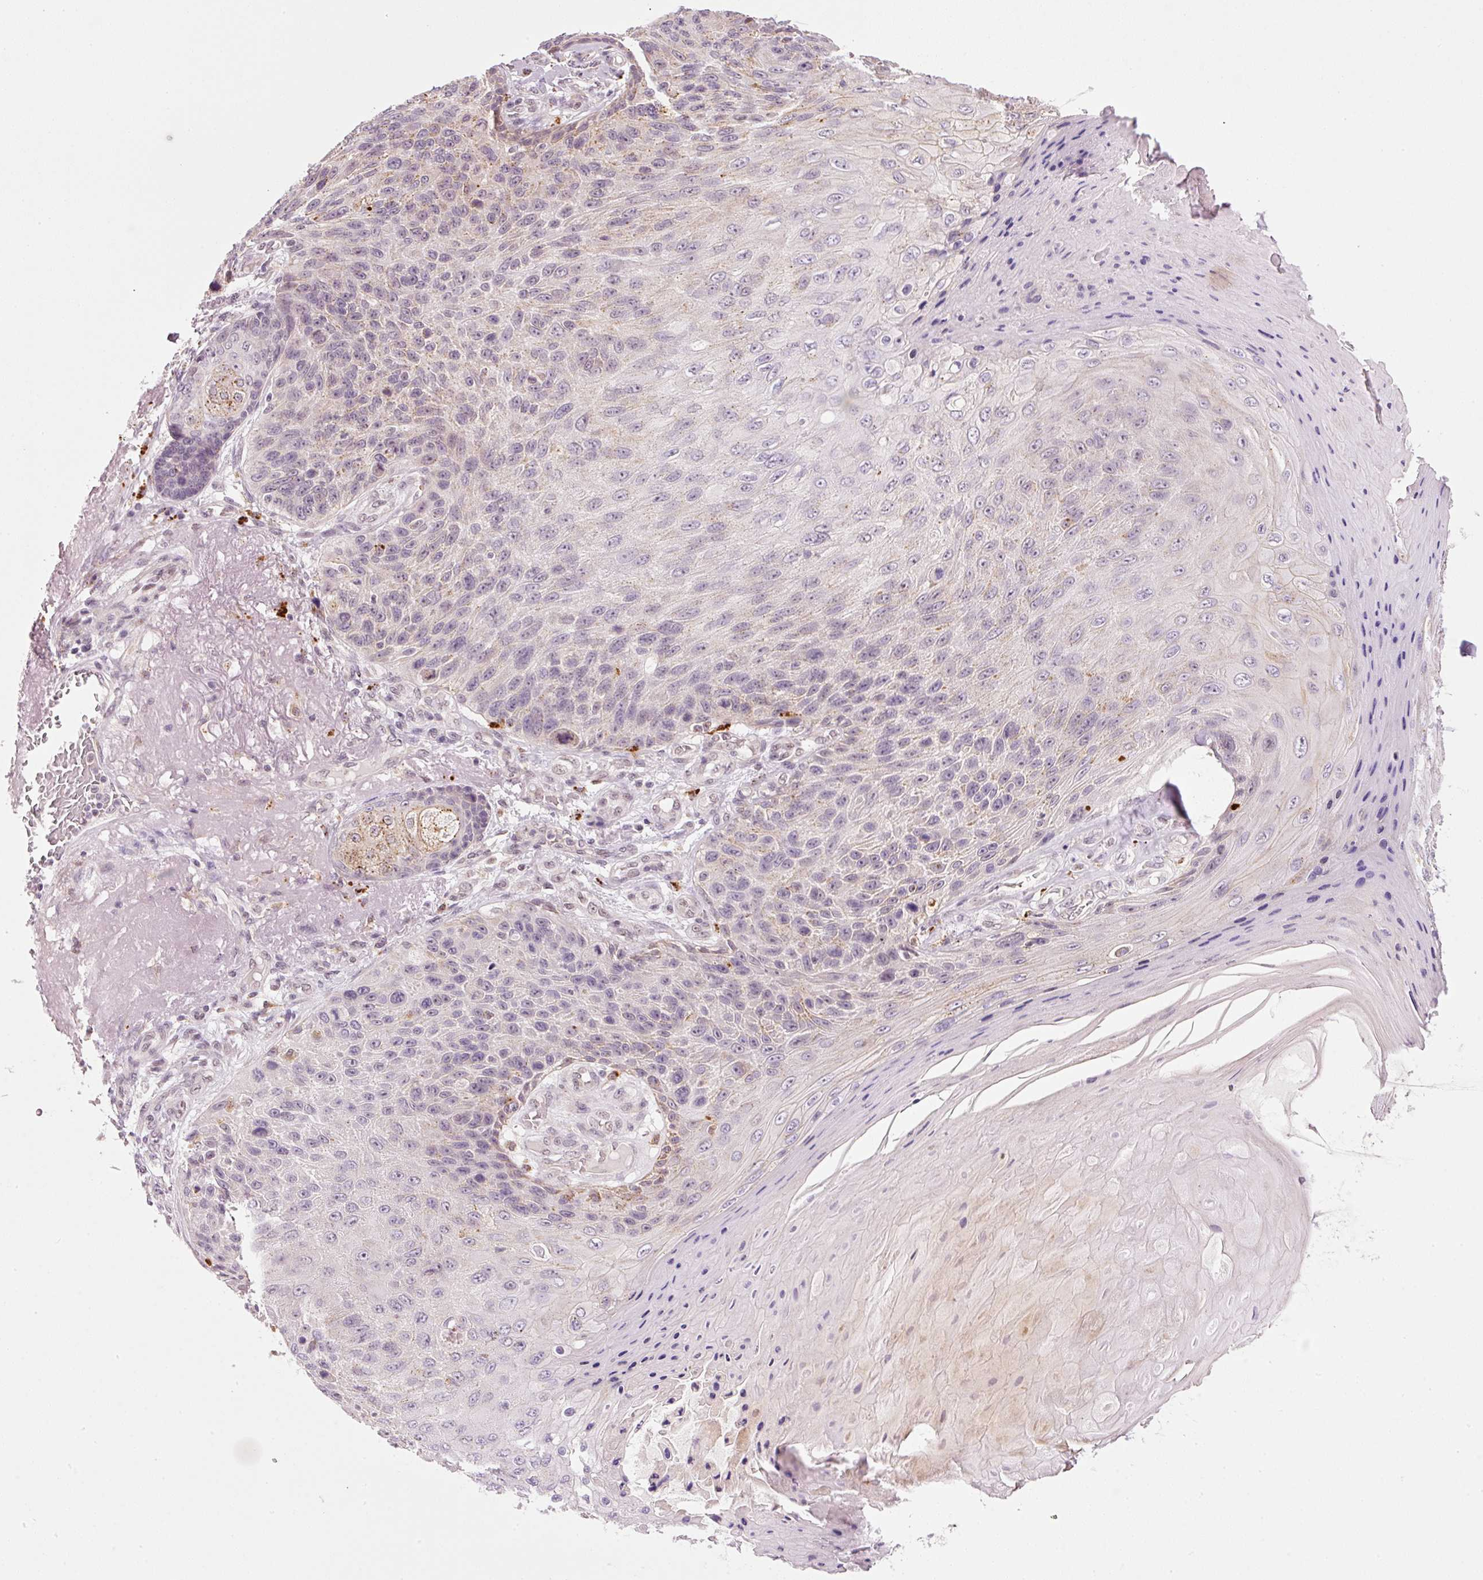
{"staining": {"intensity": "weak", "quantity": "<25%", "location": "cytoplasmic/membranous"}, "tissue": "skin cancer", "cell_type": "Tumor cells", "image_type": "cancer", "snomed": [{"axis": "morphology", "description": "Squamous cell carcinoma, NOS"}, {"axis": "topography", "description": "Skin"}], "caption": "Tumor cells are negative for brown protein staining in skin cancer (squamous cell carcinoma).", "gene": "ZNF639", "patient": {"sex": "female", "age": 88}}